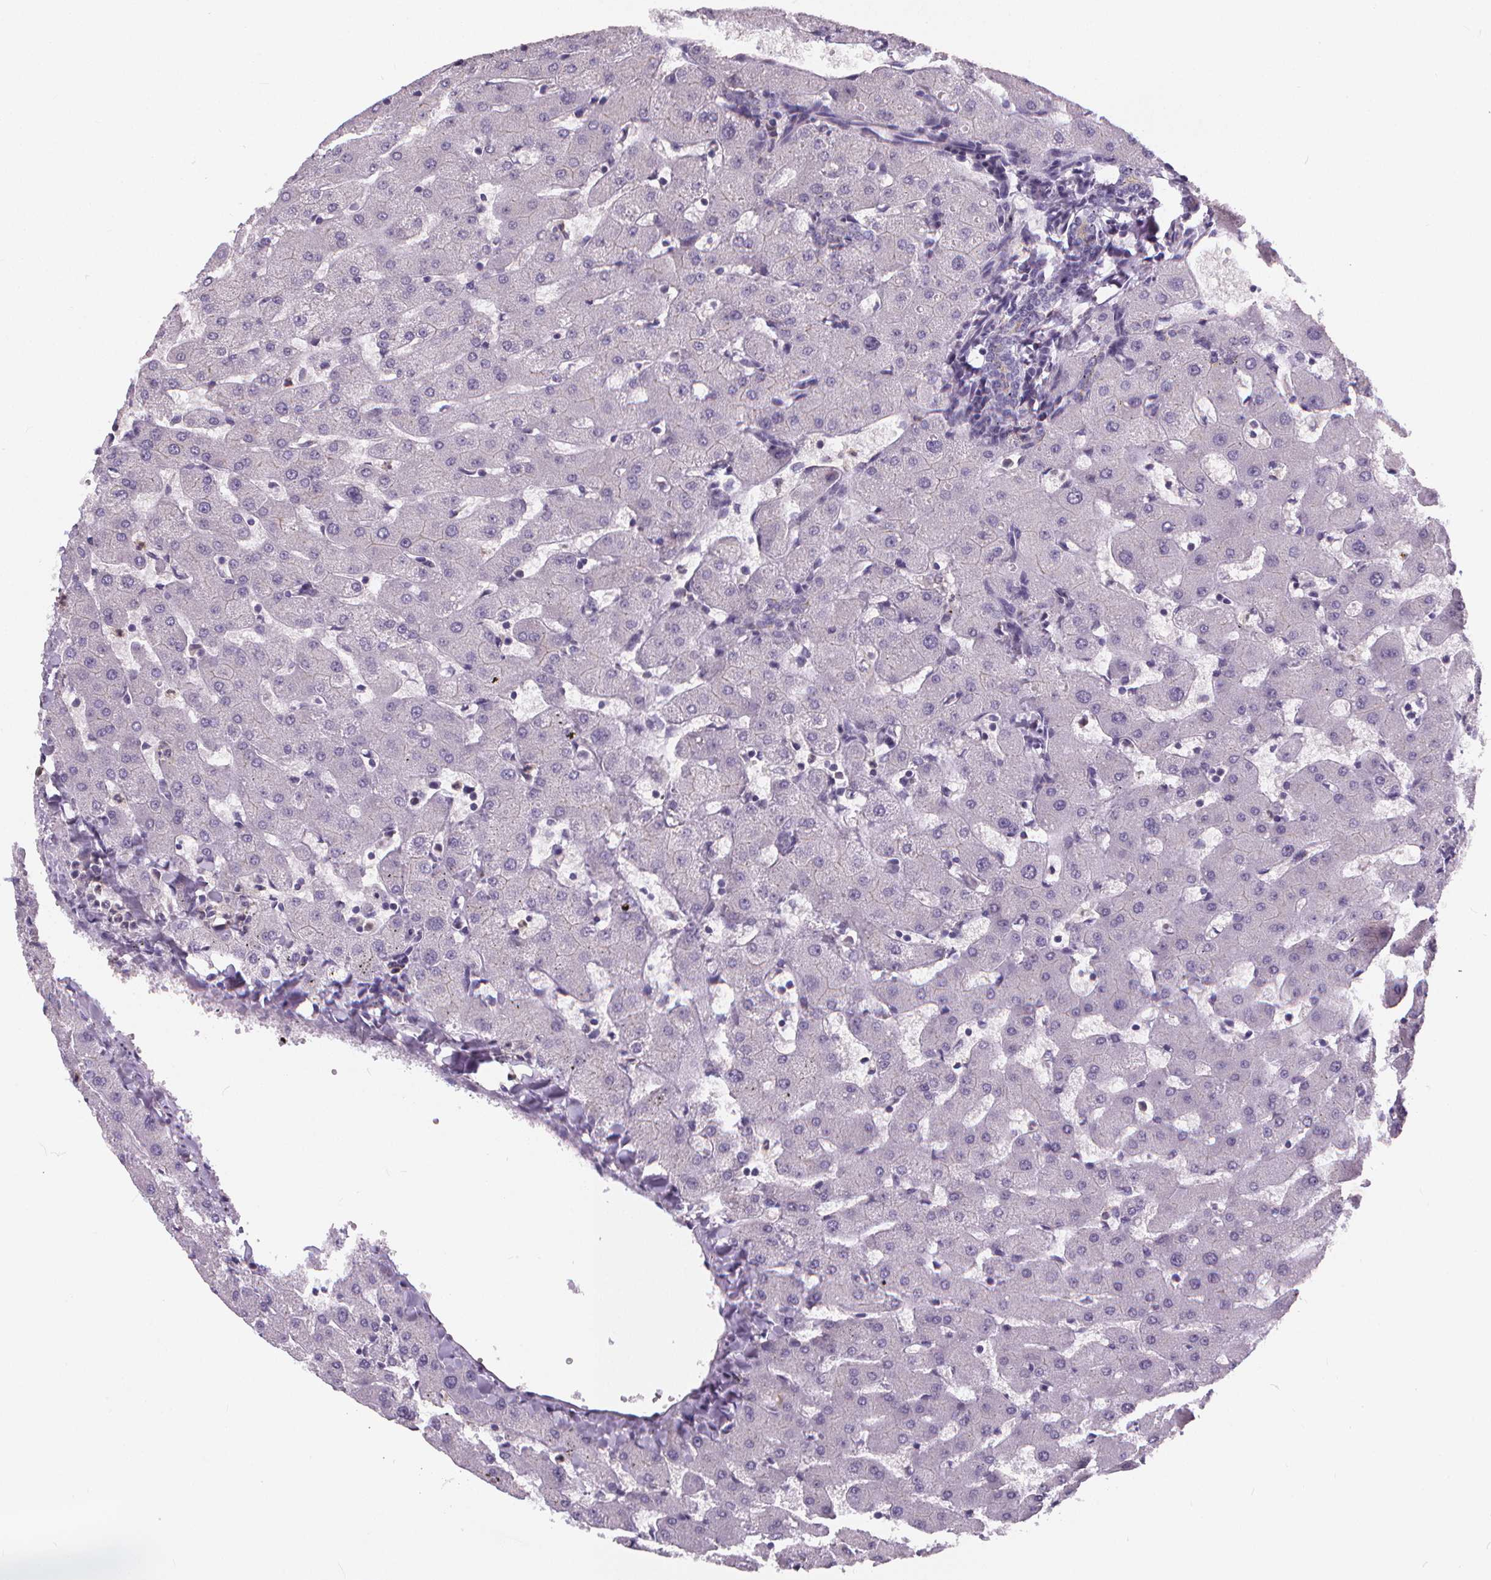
{"staining": {"intensity": "negative", "quantity": "none", "location": "none"}, "tissue": "liver", "cell_type": "Cholangiocytes", "image_type": "normal", "snomed": [{"axis": "morphology", "description": "Normal tissue, NOS"}, {"axis": "topography", "description": "Liver"}], "caption": "The photomicrograph demonstrates no staining of cholangiocytes in unremarkable liver. (DAB (3,3'-diaminobenzidine) IHC with hematoxylin counter stain).", "gene": "ATP6V1D", "patient": {"sex": "female", "age": 63}}